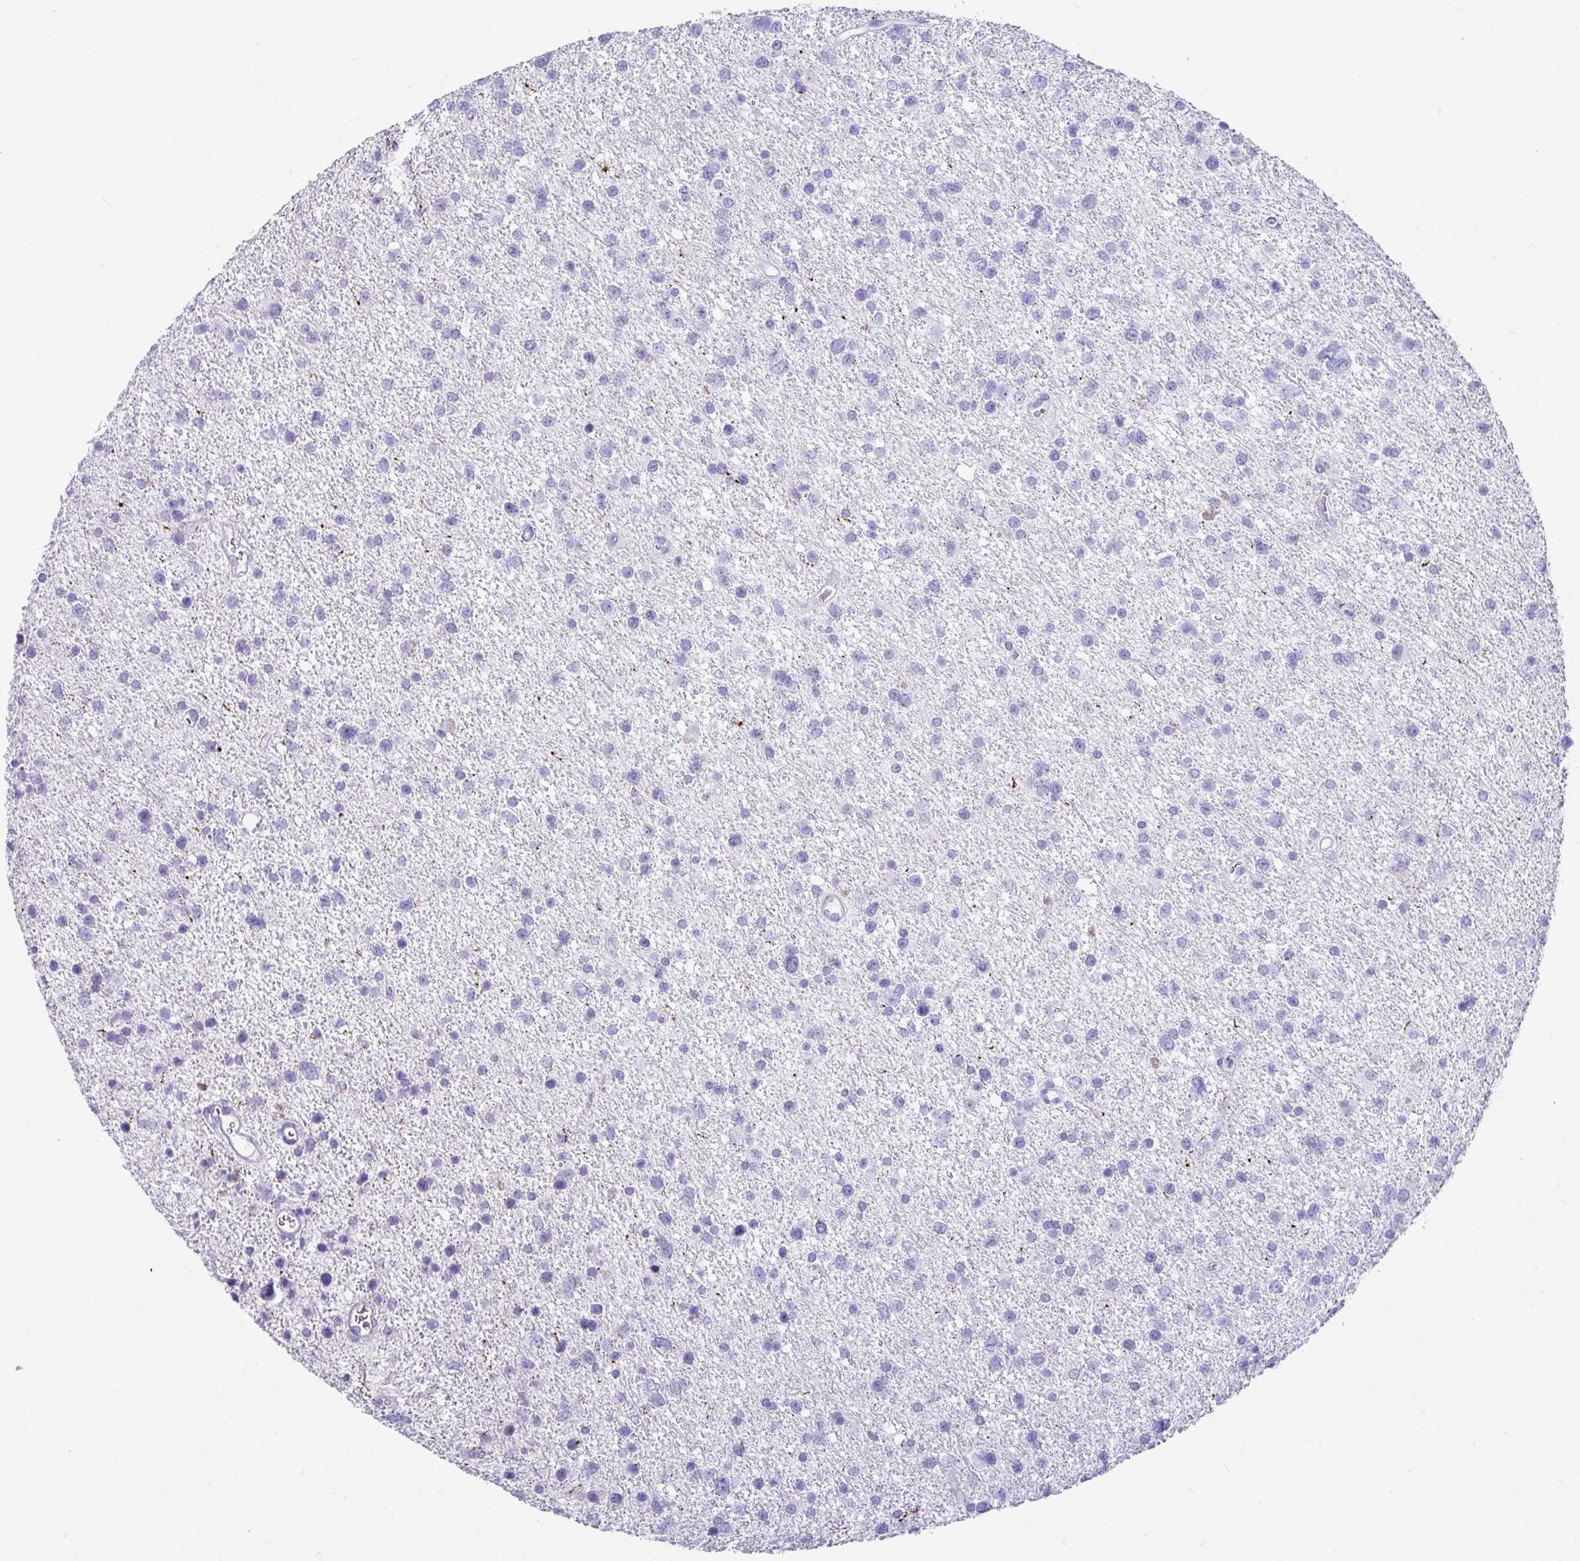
{"staining": {"intensity": "negative", "quantity": "none", "location": "none"}, "tissue": "glioma", "cell_type": "Tumor cells", "image_type": "cancer", "snomed": [{"axis": "morphology", "description": "Glioma, malignant, Low grade"}, {"axis": "topography", "description": "Brain"}], "caption": "Immunohistochemistry (IHC) photomicrograph of neoplastic tissue: glioma stained with DAB exhibits no significant protein staining in tumor cells.", "gene": "NPY", "patient": {"sex": "female", "age": 55}}